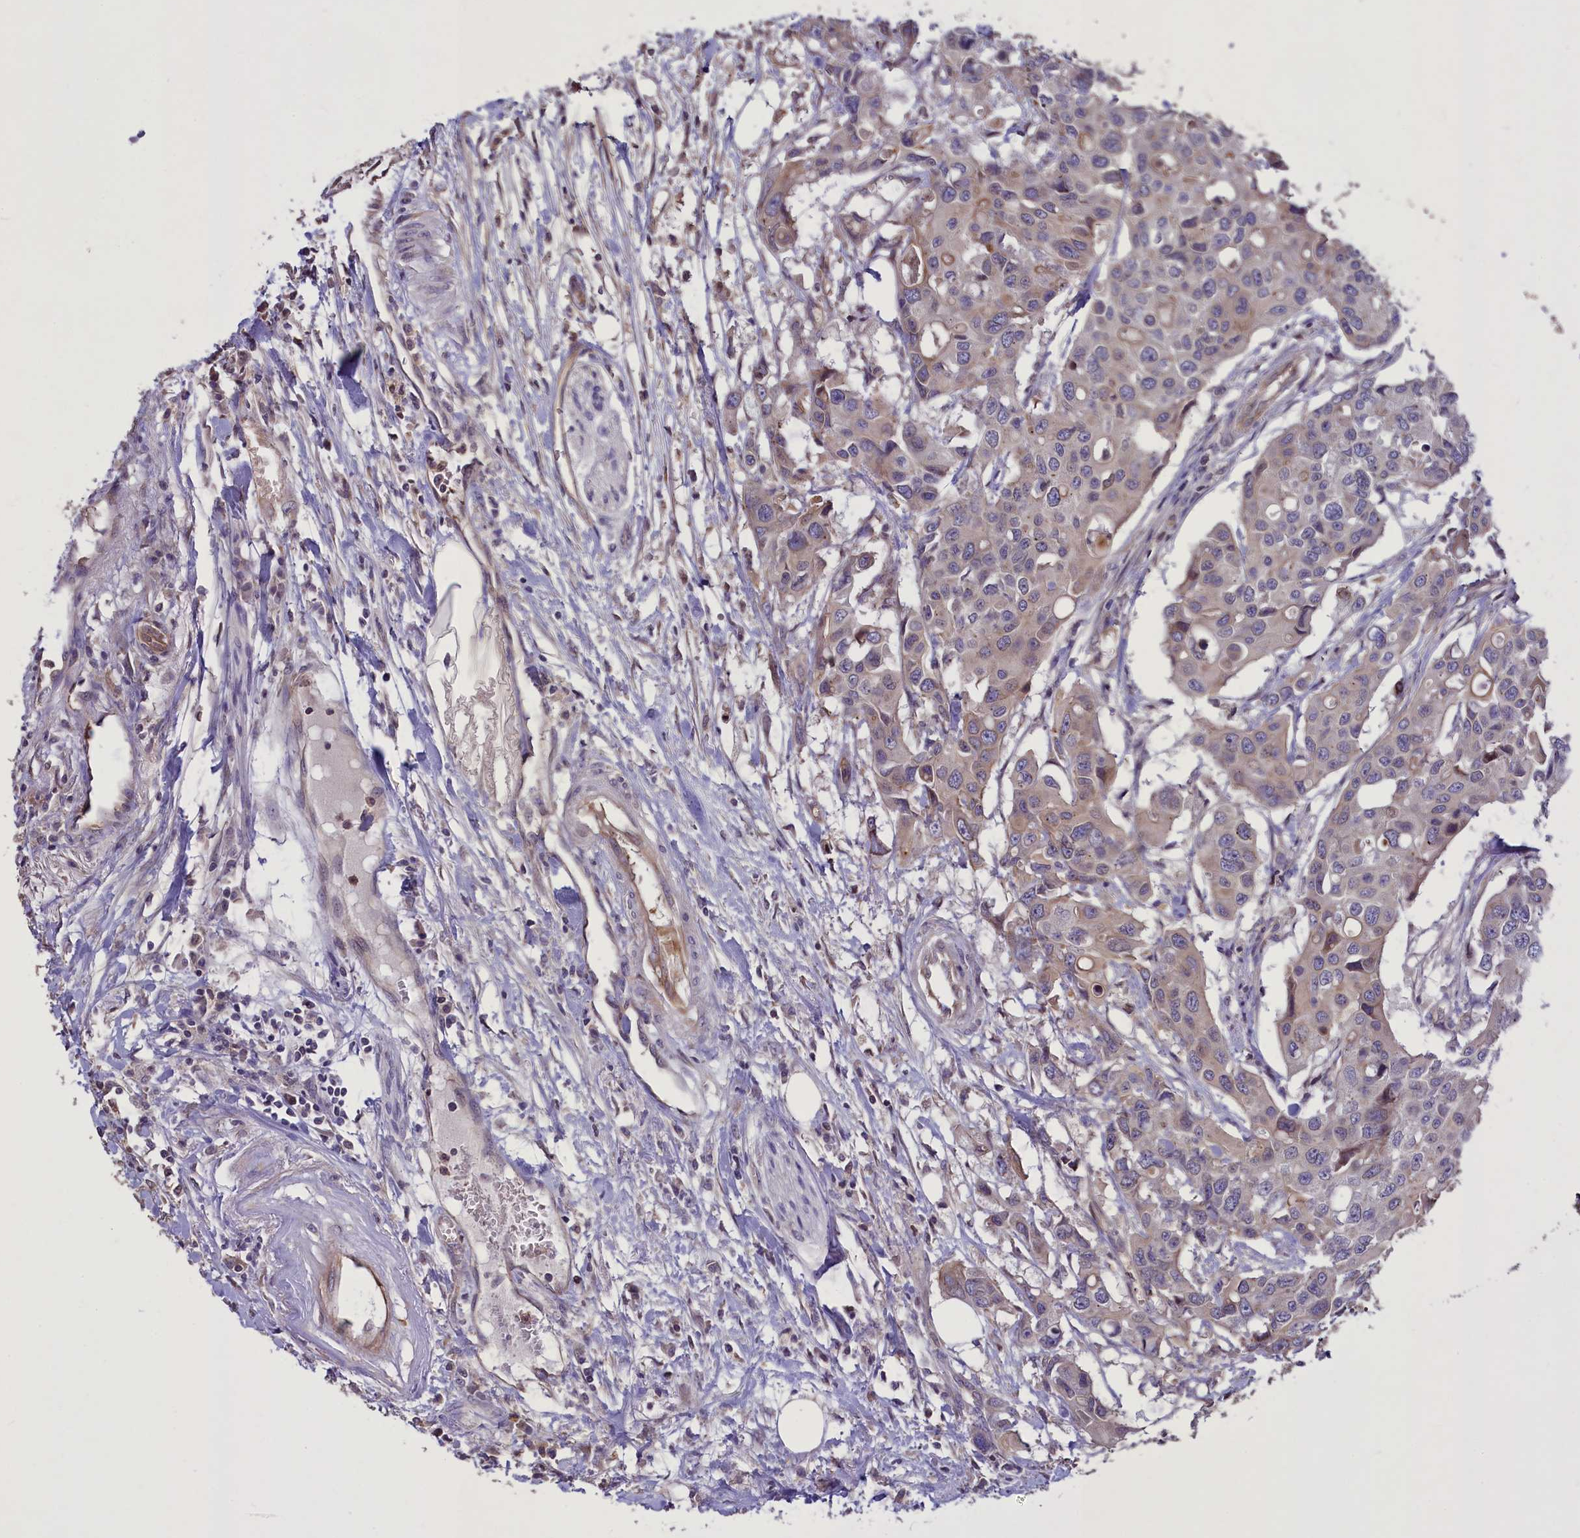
{"staining": {"intensity": "negative", "quantity": "none", "location": "none"}, "tissue": "colorectal cancer", "cell_type": "Tumor cells", "image_type": "cancer", "snomed": [{"axis": "morphology", "description": "Adenocarcinoma, NOS"}, {"axis": "topography", "description": "Colon"}], "caption": "Immunohistochemistry (IHC) of human colorectal cancer exhibits no staining in tumor cells.", "gene": "CCDC125", "patient": {"sex": "male", "age": 77}}